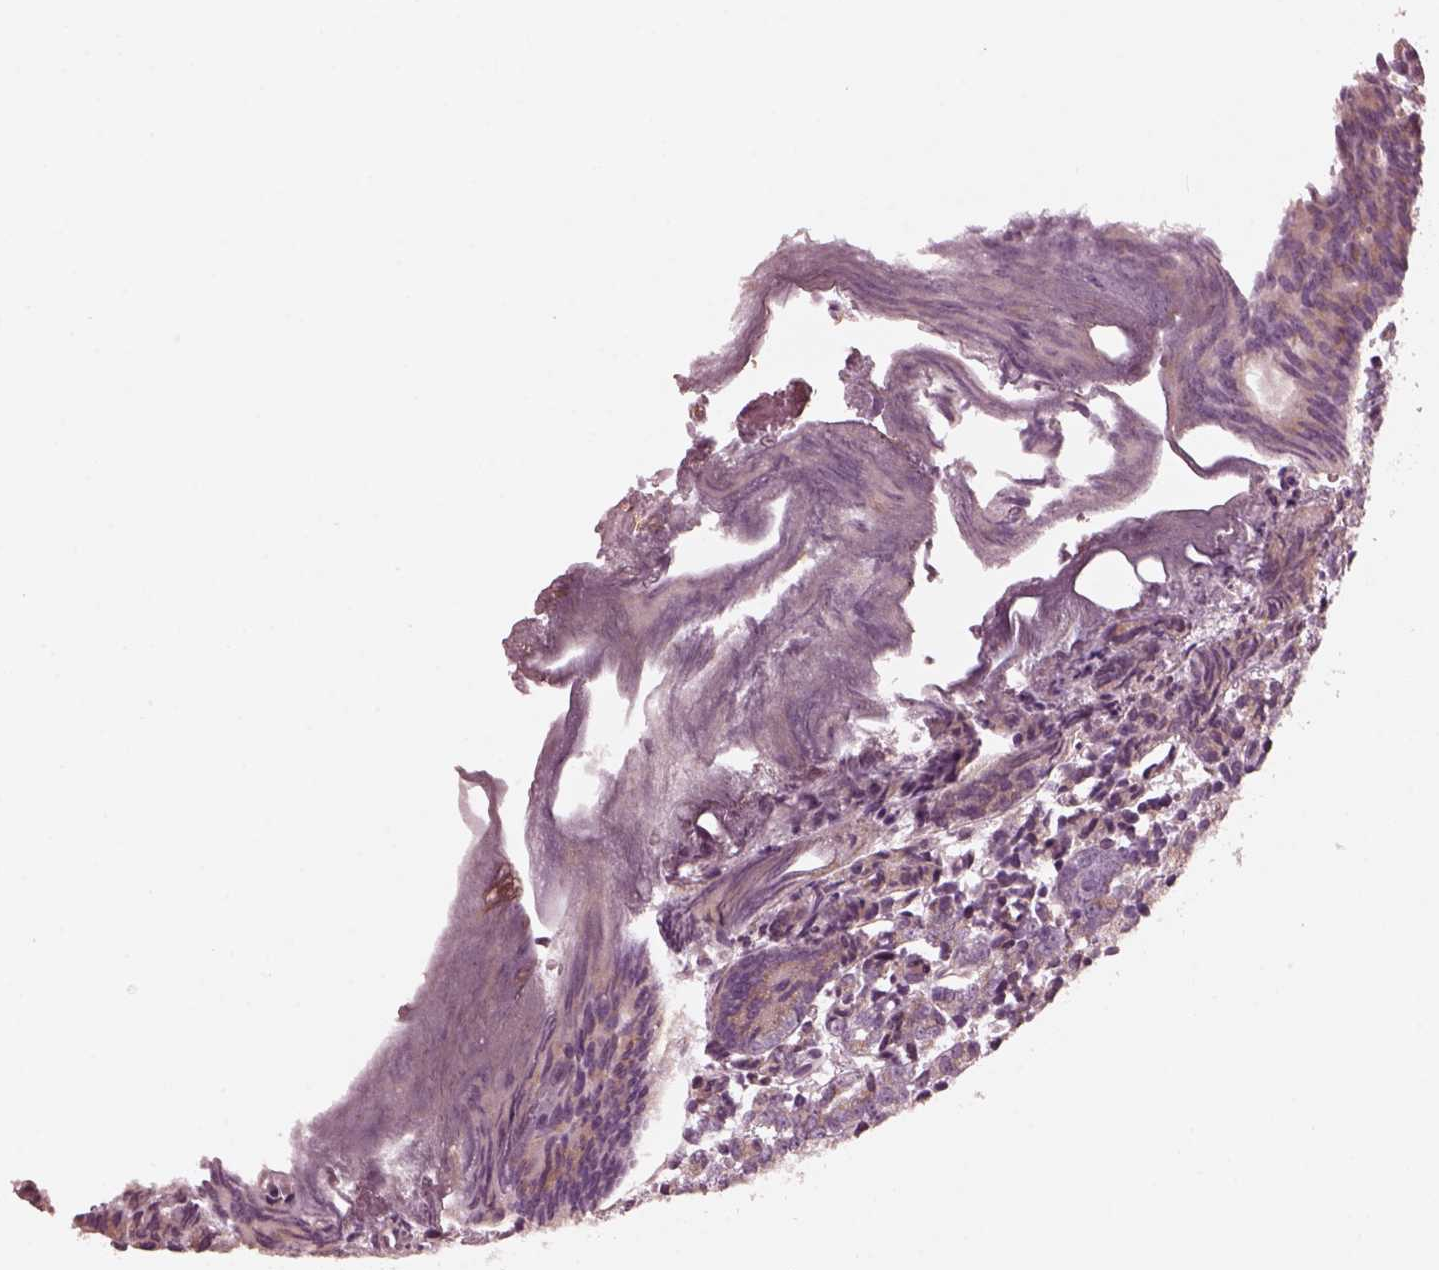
{"staining": {"intensity": "weak", "quantity": ">75%", "location": "cytoplasmic/membranous"}, "tissue": "prostate cancer", "cell_type": "Tumor cells", "image_type": "cancer", "snomed": [{"axis": "morphology", "description": "Adenocarcinoma, High grade"}, {"axis": "topography", "description": "Prostate"}], "caption": "Prostate cancer was stained to show a protein in brown. There is low levels of weak cytoplasmic/membranous expression in about >75% of tumor cells.", "gene": "KIF6", "patient": {"sex": "male", "age": 53}}